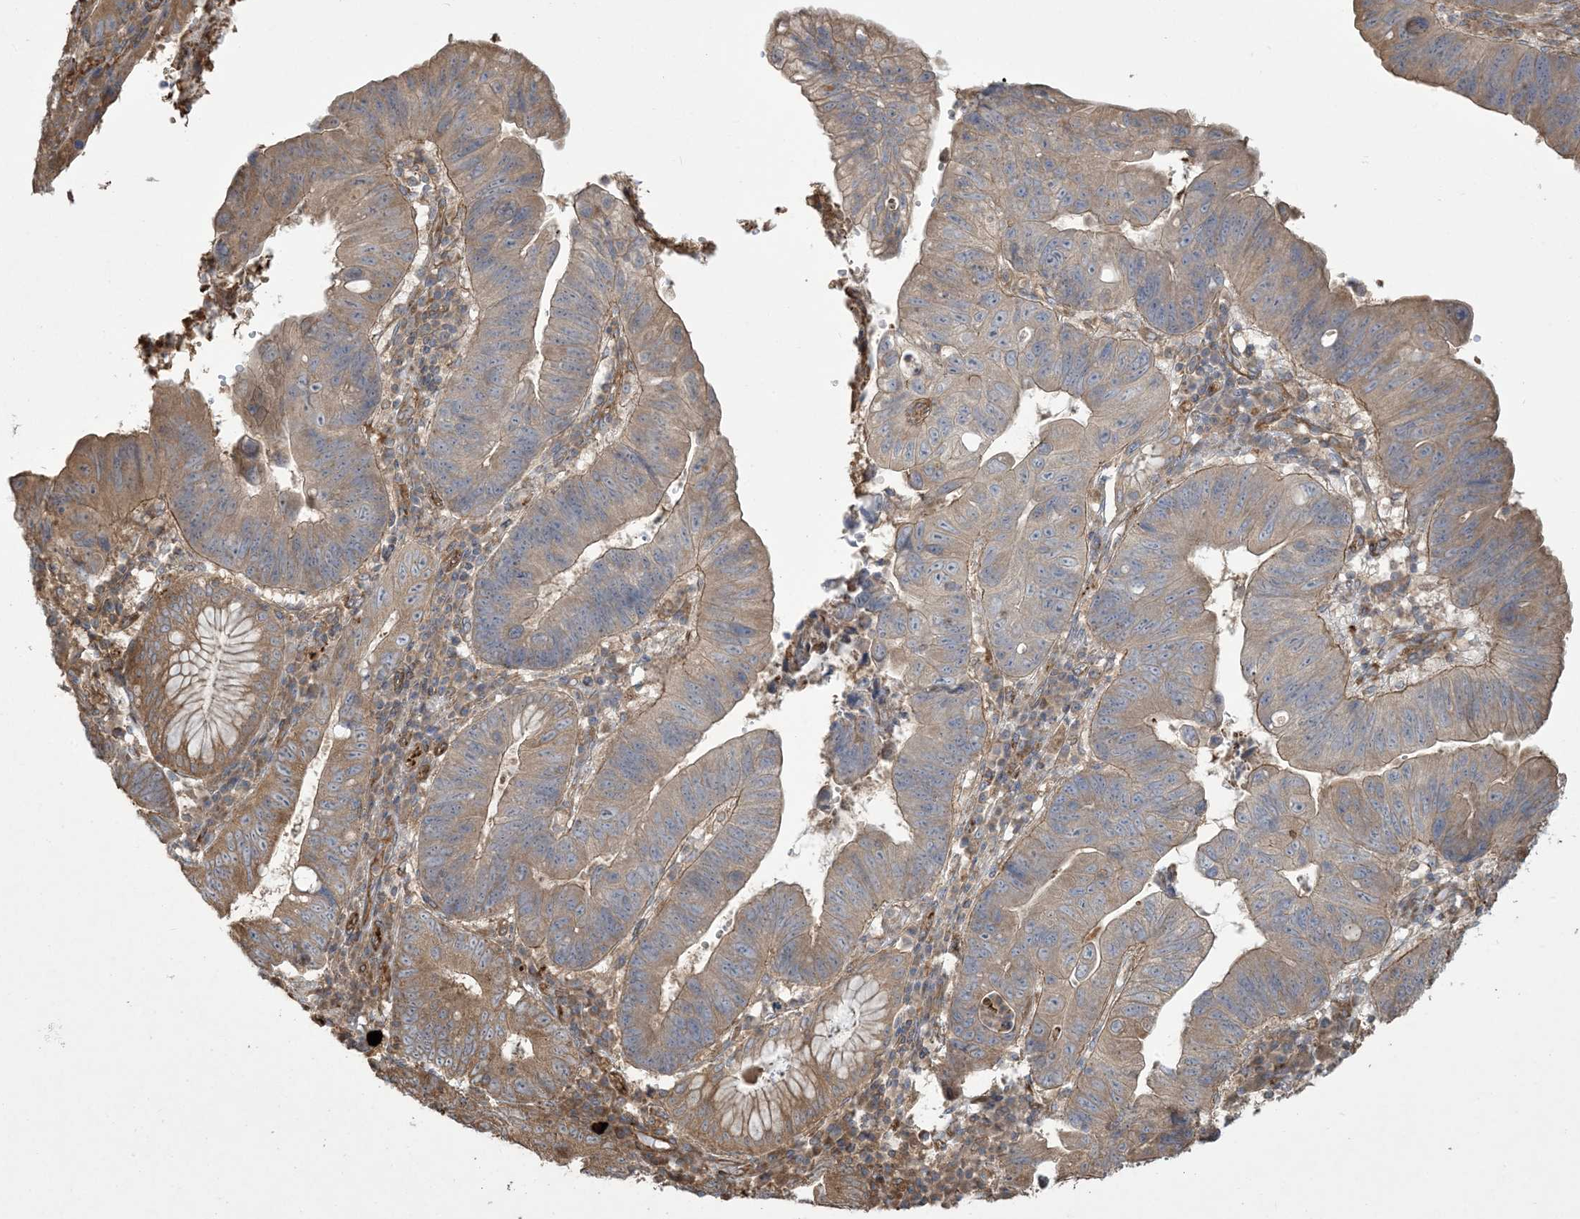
{"staining": {"intensity": "moderate", "quantity": ">75%", "location": "cytoplasmic/membranous"}, "tissue": "stomach cancer", "cell_type": "Tumor cells", "image_type": "cancer", "snomed": [{"axis": "morphology", "description": "Adenocarcinoma, NOS"}, {"axis": "topography", "description": "Stomach"}], "caption": "This is an image of immunohistochemistry staining of adenocarcinoma (stomach), which shows moderate positivity in the cytoplasmic/membranous of tumor cells.", "gene": "KLHL18", "patient": {"sex": "male", "age": 59}}